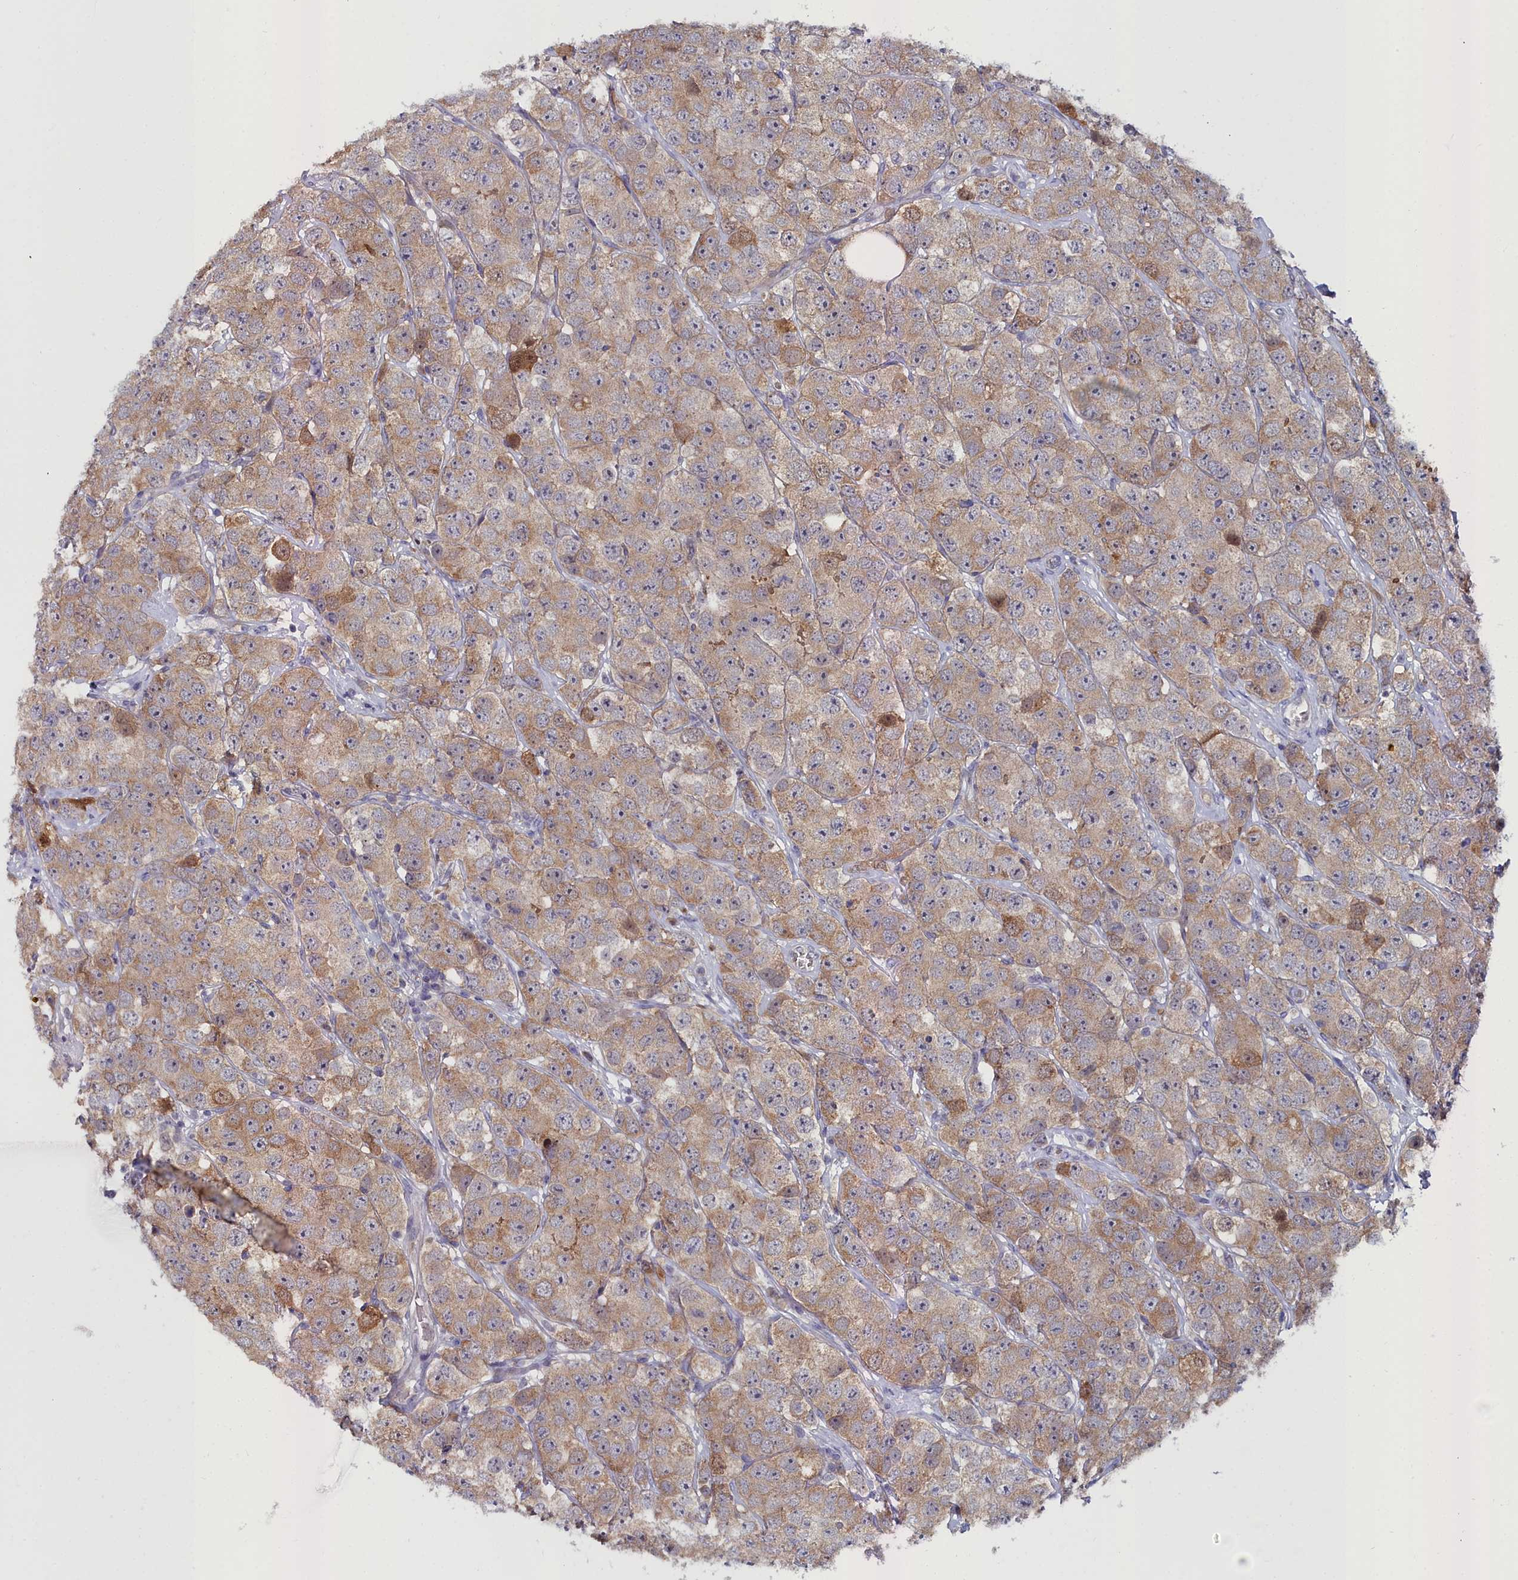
{"staining": {"intensity": "moderate", "quantity": ">75%", "location": "cytoplasmic/membranous"}, "tissue": "testis cancer", "cell_type": "Tumor cells", "image_type": "cancer", "snomed": [{"axis": "morphology", "description": "Seminoma, NOS"}, {"axis": "topography", "description": "Testis"}], "caption": "Immunohistochemical staining of seminoma (testis) shows medium levels of moderate cytoplasmic/membranous positivity in approximately >75% of tumor cells.", "gene": "KCTD18", "patient": {"sex": "male", "age": 28}}